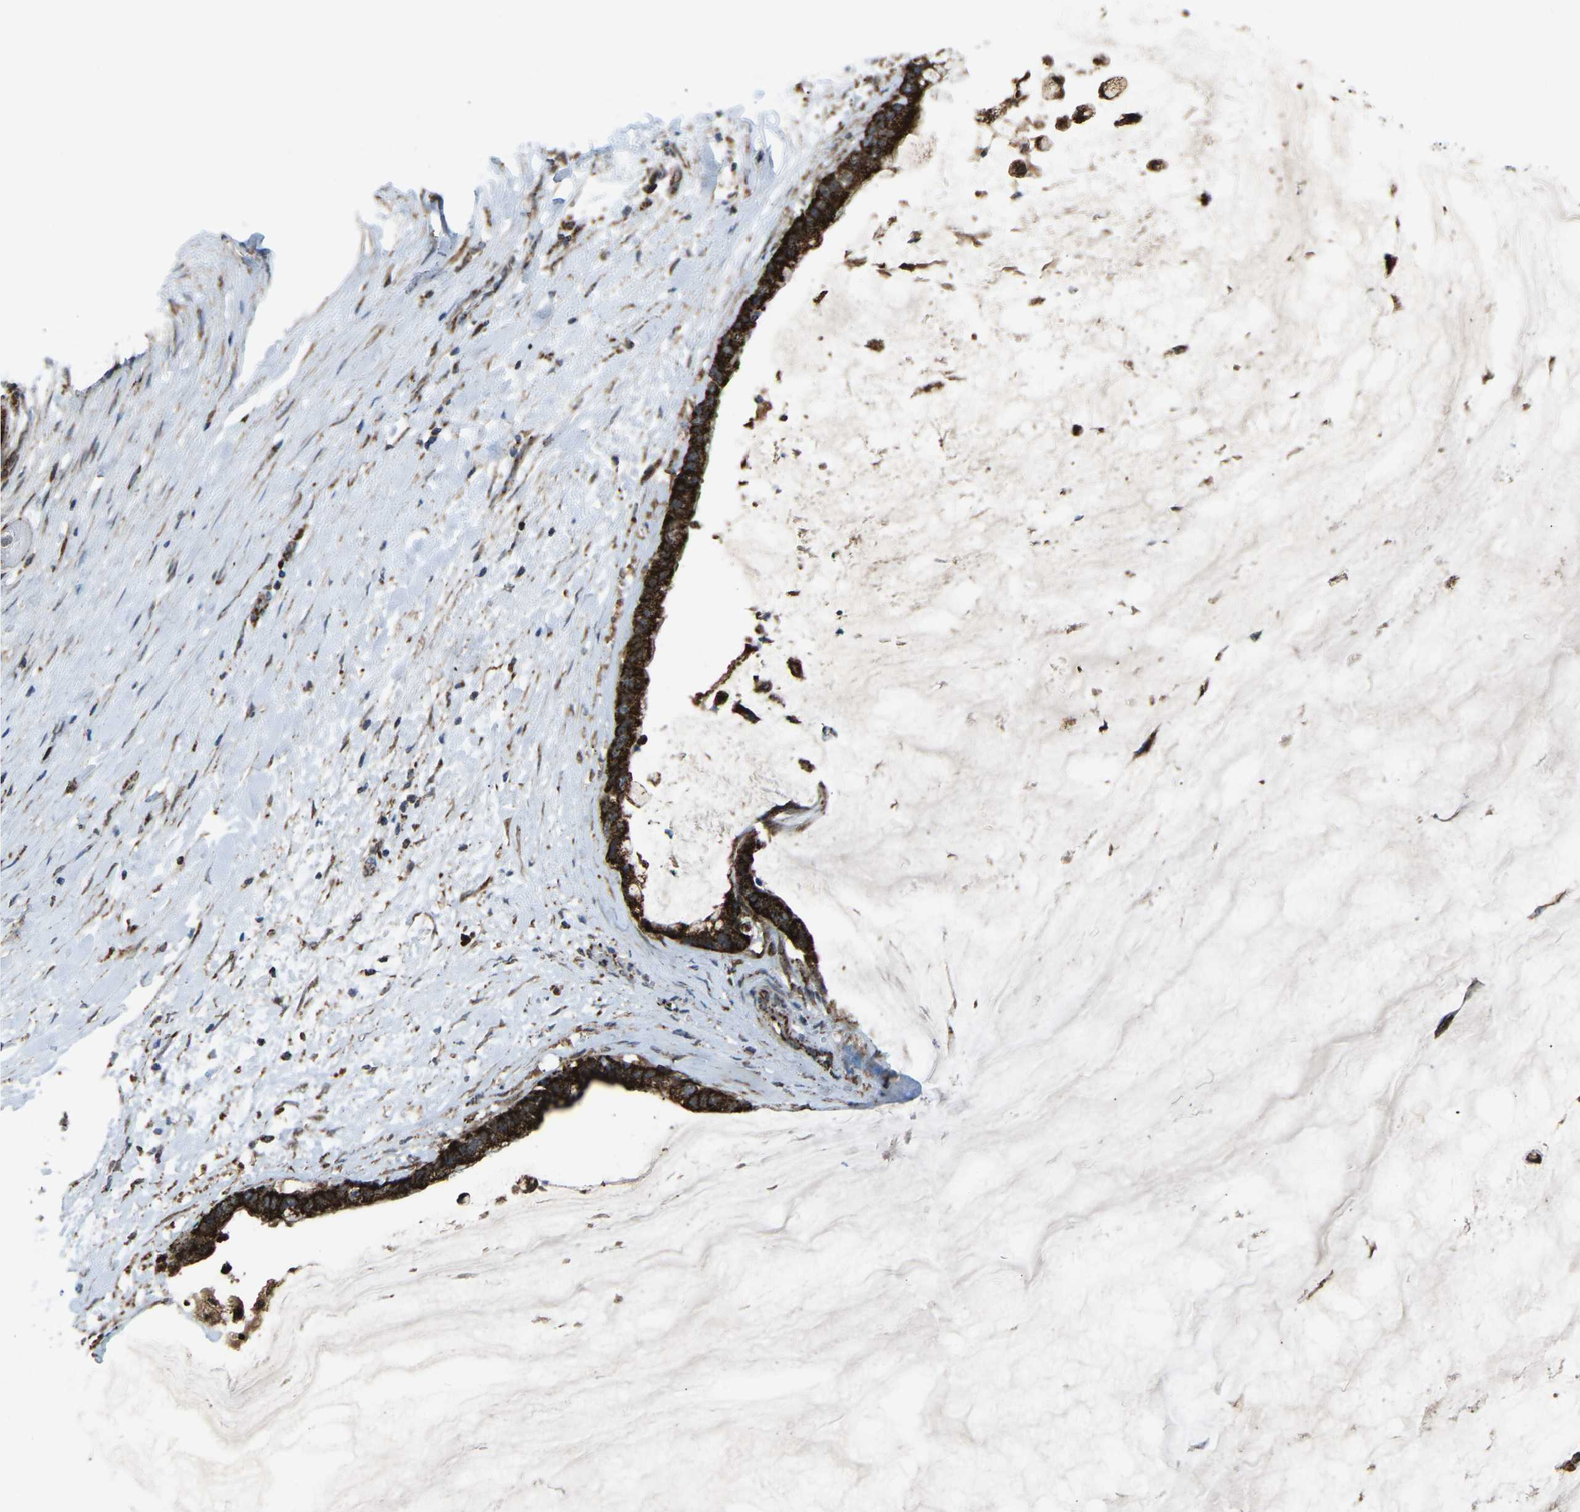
{"staining": {"intensity": "strong", "quantity": ">75%", "location": "cytoplasmic/membranous"}, "tissue": "pancreatic cancer", "cell_type": "Tumor cells", "image_type": "cancer", "snomed": [{"axis": "morphology", "description": "Adenocarcinoma, NOS"}, {"axis": "topography", "description": "Pancreas"}], "caption": "Immunohistochemistry (IHC) image of pancreatic cancer (adenocarcinoma) stained for a protein (brown), which exhibits high levels of strong cytoplasmic/membranous expression in about >75% of tumor cells.", "gene": "AKR1A1", "patient": {"sex": "male", "age": 41}}